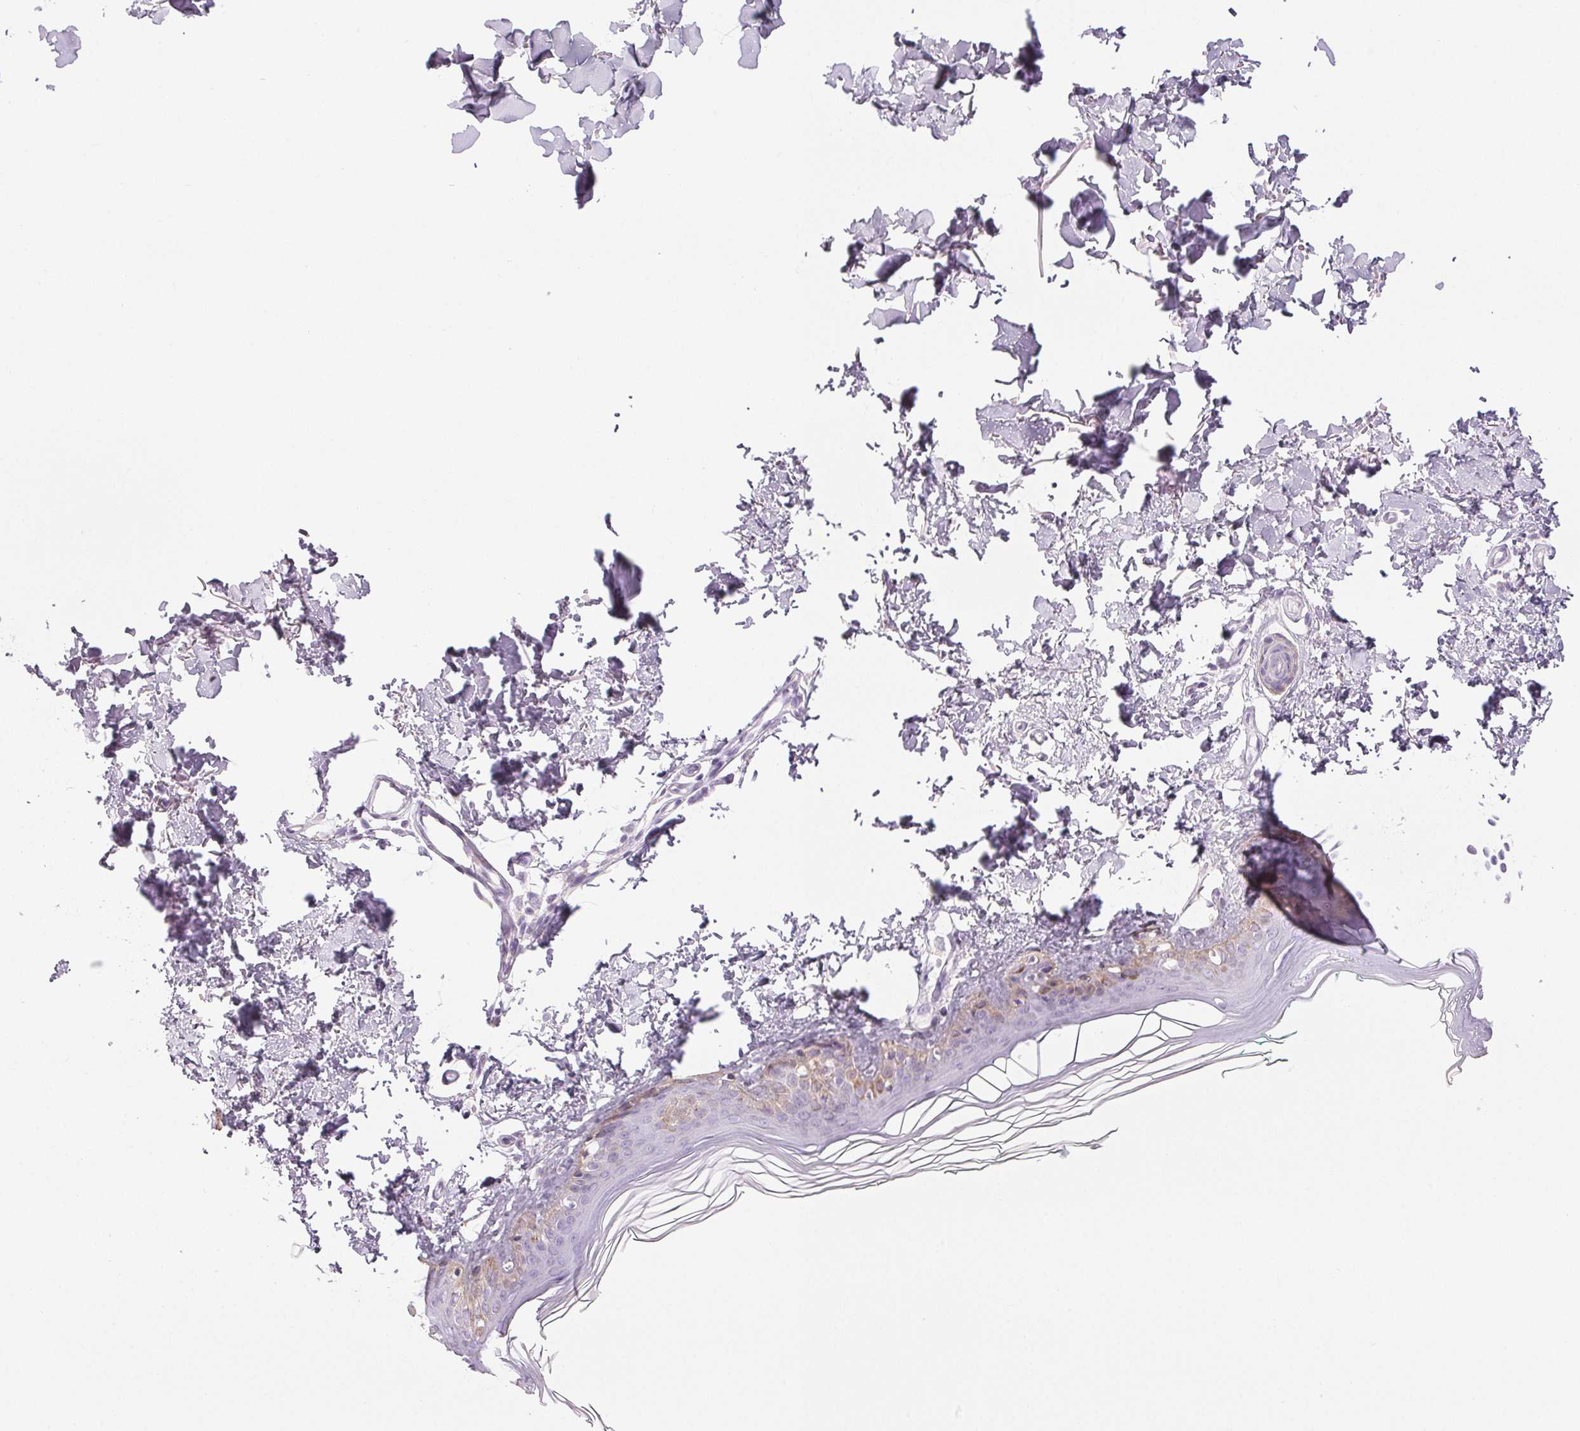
{"staining": {"intensity": "negative", "quantity": "none", "location": "none"}, "tissue": "skin", "cell_type": "Fibroblasts", "image_type": "normal", "snomed": [{"axis": "morphology", "description": "Normal tissue, NOS"}, {"axis": "topography", "description": "Skin"}, {"axis": "topography", "description": "Peripheral nerve tissue"}], "caption": "Immunohistochemical staining of unremarkable skin reveals no significant staining in fibroblasts.", "gene": "COL7A1", "patient": {"sex": "female", "age": 45}}